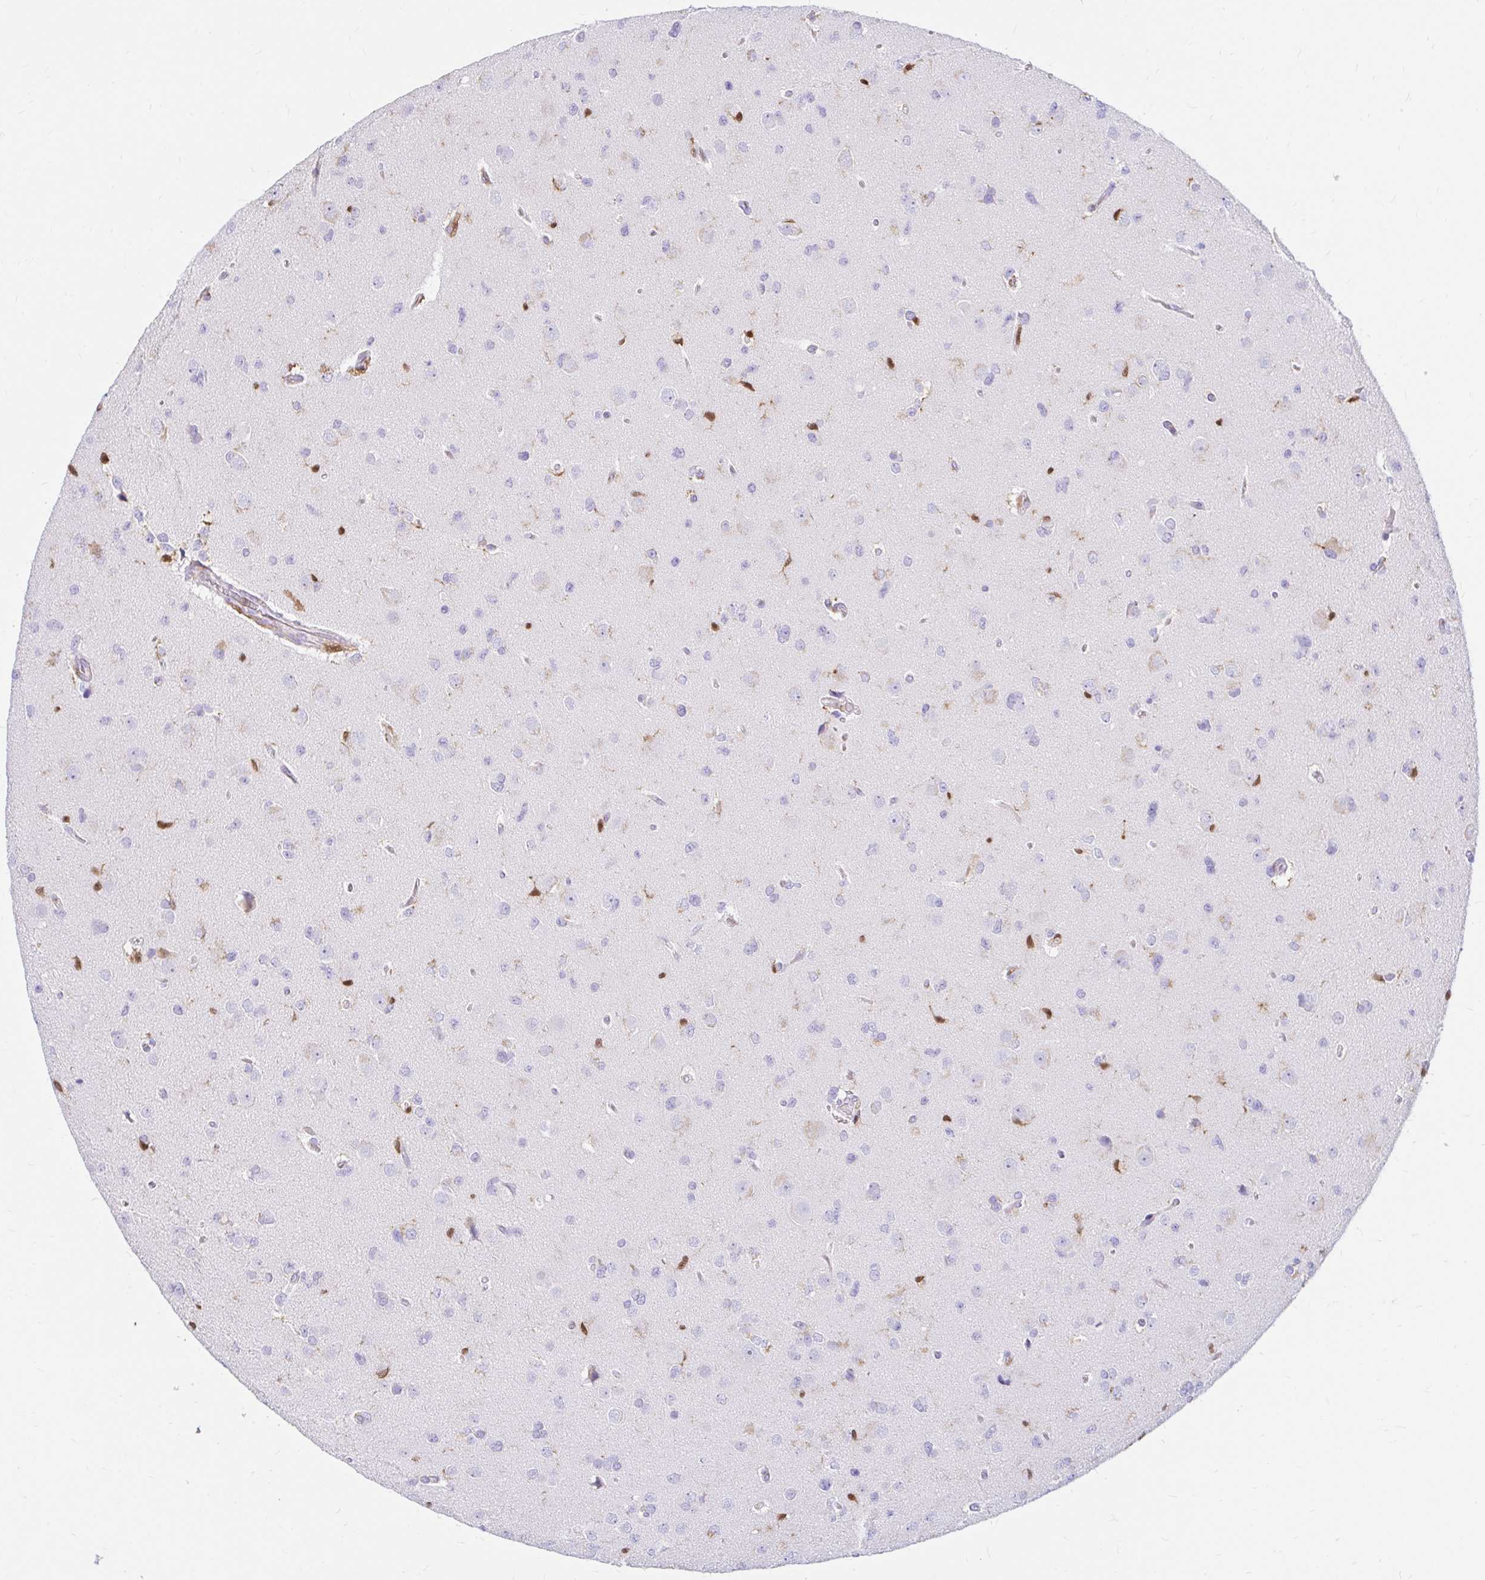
{"staining": {"intensity": "negative", "quantity": "none", "location": "none"}, "tissue": "glioma", "cell_type": "Tumor cells", "image_type": "cancer", "snomed": [{"axis": "morphology", "description": "Glioma, malignant, Low grade"}, {"axis": "topography", "description": "Brain"}], "caption": "Immunohistochemical staining of malignant low-grade glioma demonstrates no significant positivity in tumor cells.", "gene": "PYCARD", "patient": {"sex": "female", "age": 55}}